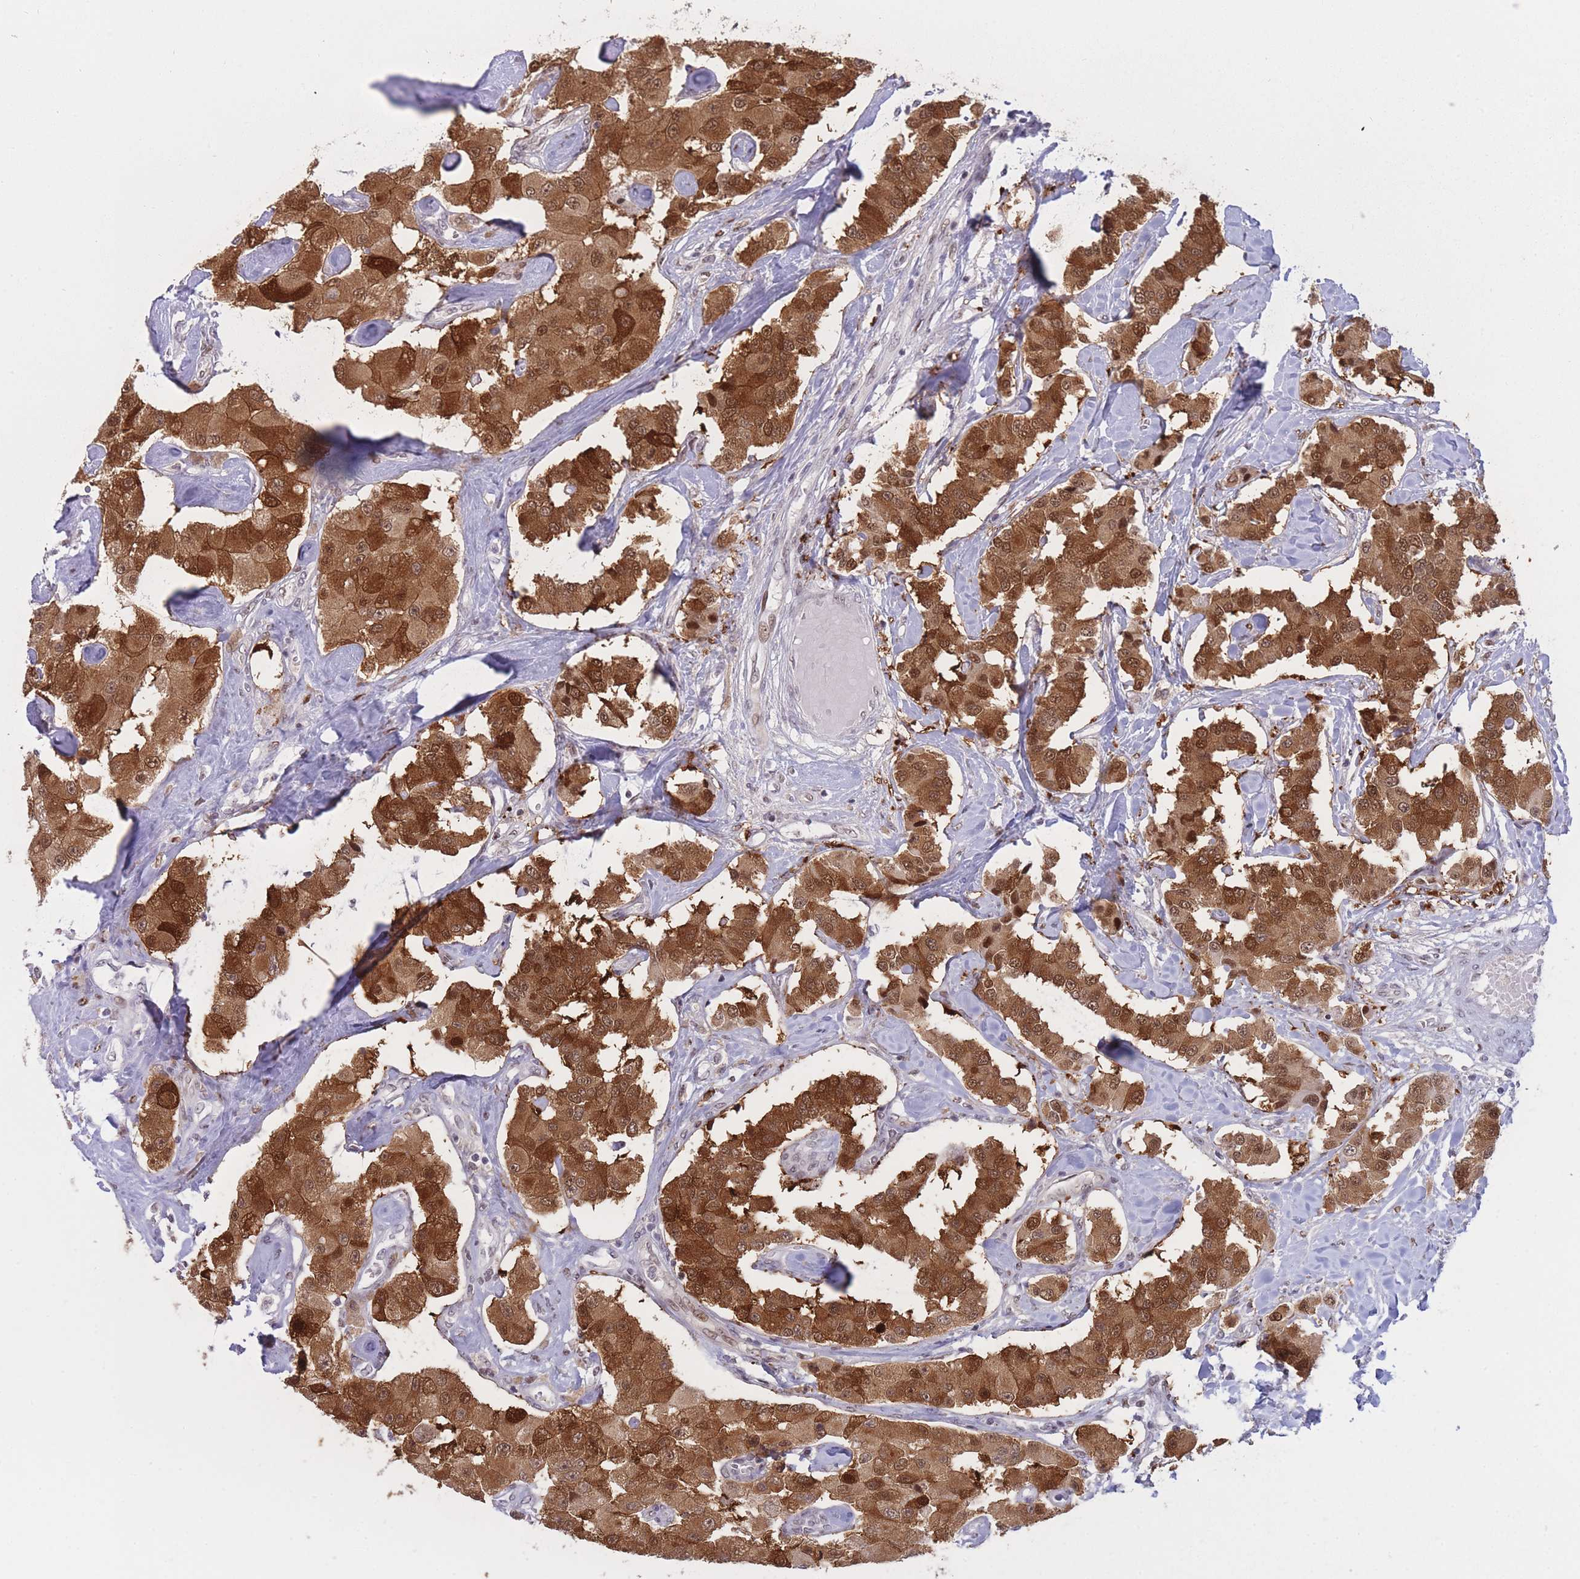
{"staining": {"intensity": "strong", "quantity": ">75%", "location": "cytoplasmic/membranous,nuclear"}, "tissue": "carcinoid", "cell_type": "Tumor cells", "image_type": "cancer", "snomed": [{"axis": "morphology", "description": "Carcinoid, malignant, NOS"}, {"axis": "topography", "description": "Pancreas"}], "caption": "Immunohistochemistry (IHC) micrograph of neoplastic tissue: carcinoid stained using immunohistochemistry exhibits high levels of strong protein expression localized specifically in the cytoplasmic/membranous and nuclear of tumor cells, appearing as a cytoplasmic/membranous and nuclear brown color.", "gene": "DEAF1", "patient": {"sex": "male", "age": 41}}